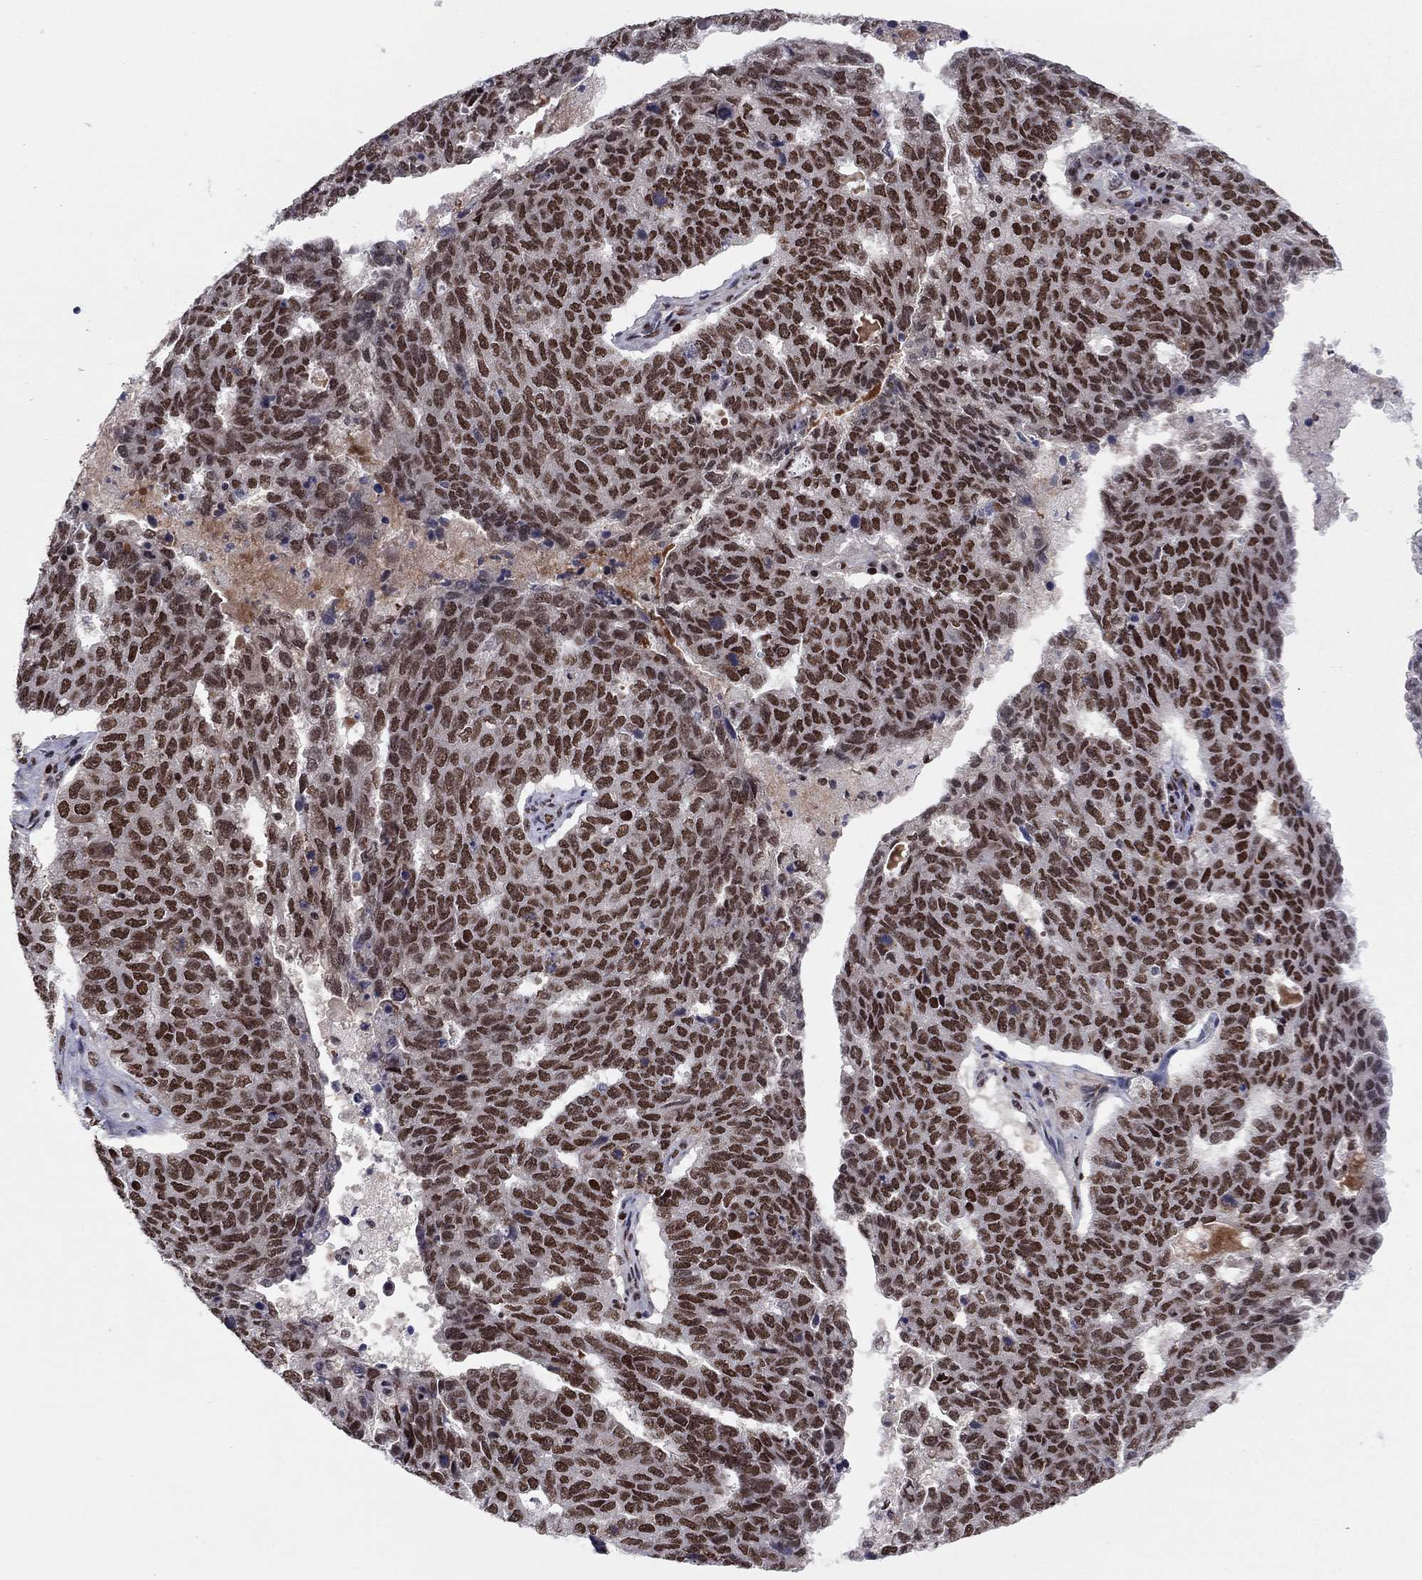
{"staining": {"intensity": "strong", "quantity": "25%-75%", "location": "nuclear"}, "tissue": "ovarian cancer", "cell_type": "Tumor cells", "image_type": "cancer", "snomed": [{"axis": "morphology", "description": "Cystadenocarcinoma, serous, NOS"}, {"axis": "topography", "description": "Ovary"}], "caption": "Immunohistochemistry (IHC) of human ovarian serous cystadenocarcinoma reveals high levels of strong nuclear expression in approximately 25%-75% of tumor cells. (brown staining indicates protein expression, while blue staining denotes nuclei).", "gene": "USP54", "patient": {"sex": "female", "age": 71}}